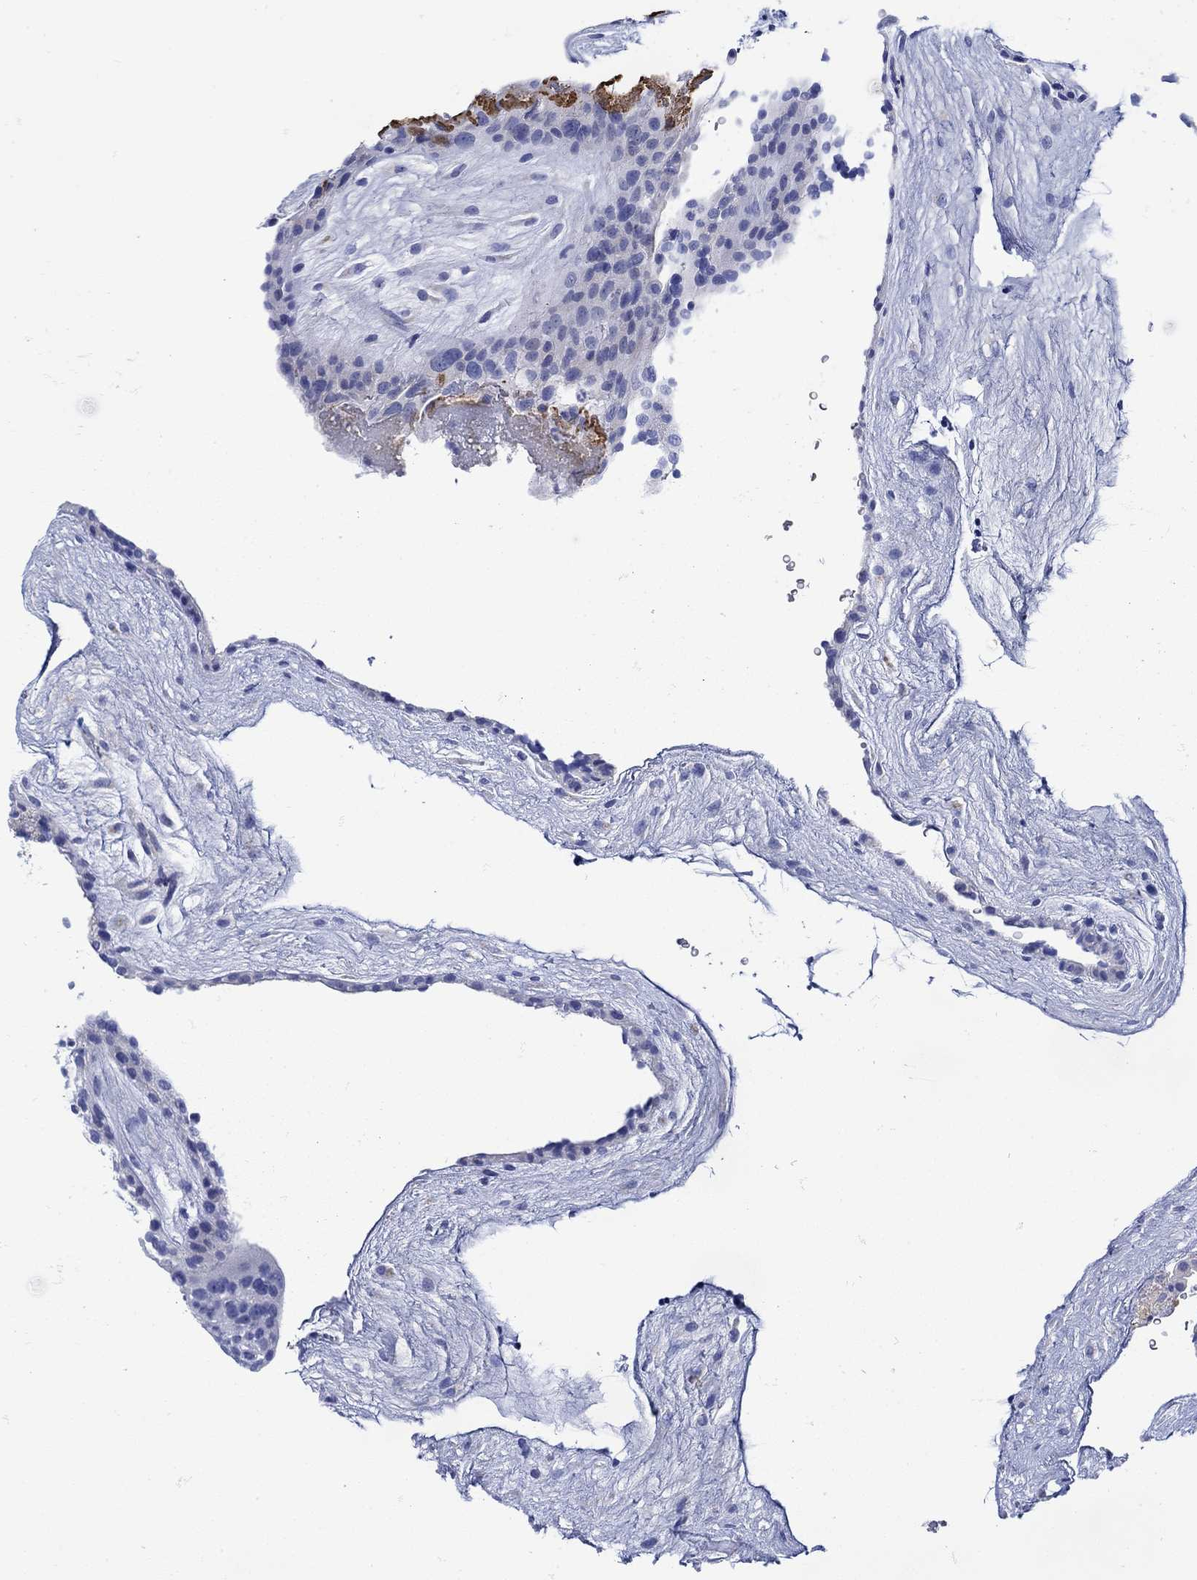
{"staining": {"intensity": "negative", "quantity": "none", "location": "none"}, "tissue": "placenta", "cell_type": "Decidual cells", "image_type": "normal", "snomed": [{"axis": "morphology", "description": "Normal tissue, NOS"}, {"axis": "topography", "description": "Placenta"}], "caption": "High power microscopy photomicrograph of an immunohistochemistry (IHC) image of benign placenta, revealing no significant expression in decidual cells.", "gene": "ANKMY1", "patient": {"sex": "female", "age": 19}}